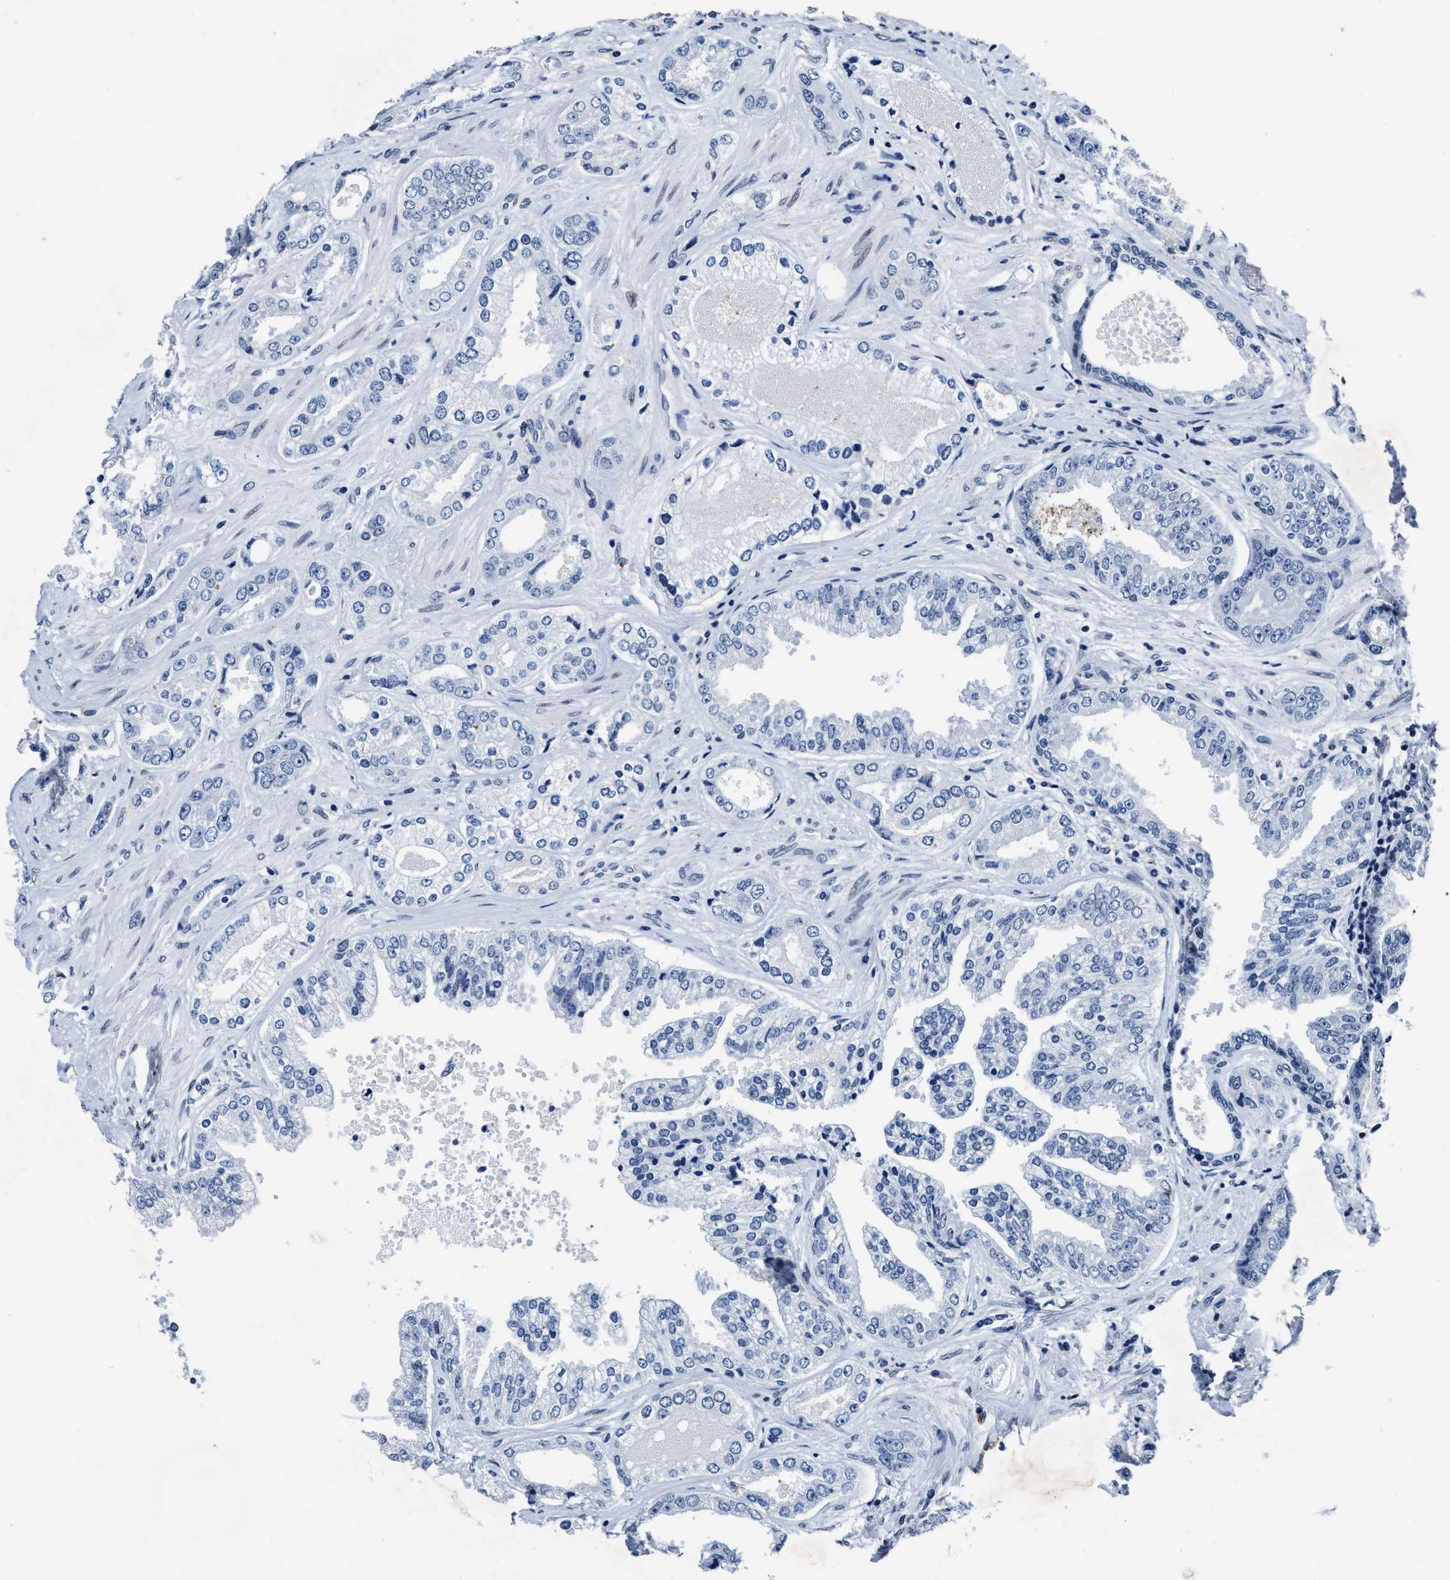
{"staining": {"intensity": "negative", "quantity": "none", "location": "none"}, "tissue": "prostate cancer", "cell_type": "Tumor cells", "image_type": "cancer", "snomed": [{"axis": "morphology", "description": "Adenocarcinoma, High grade"}, {"axis": "topography", "description": "Prostate"}], "caption": "Human adenocarcinoma (high-grade) (prostate) stained for a protein using immunohistochemistry demonstrates no expression in tumor cells.", "gene": "UBN2", "patient": {"sex": "male", "age": 61}}